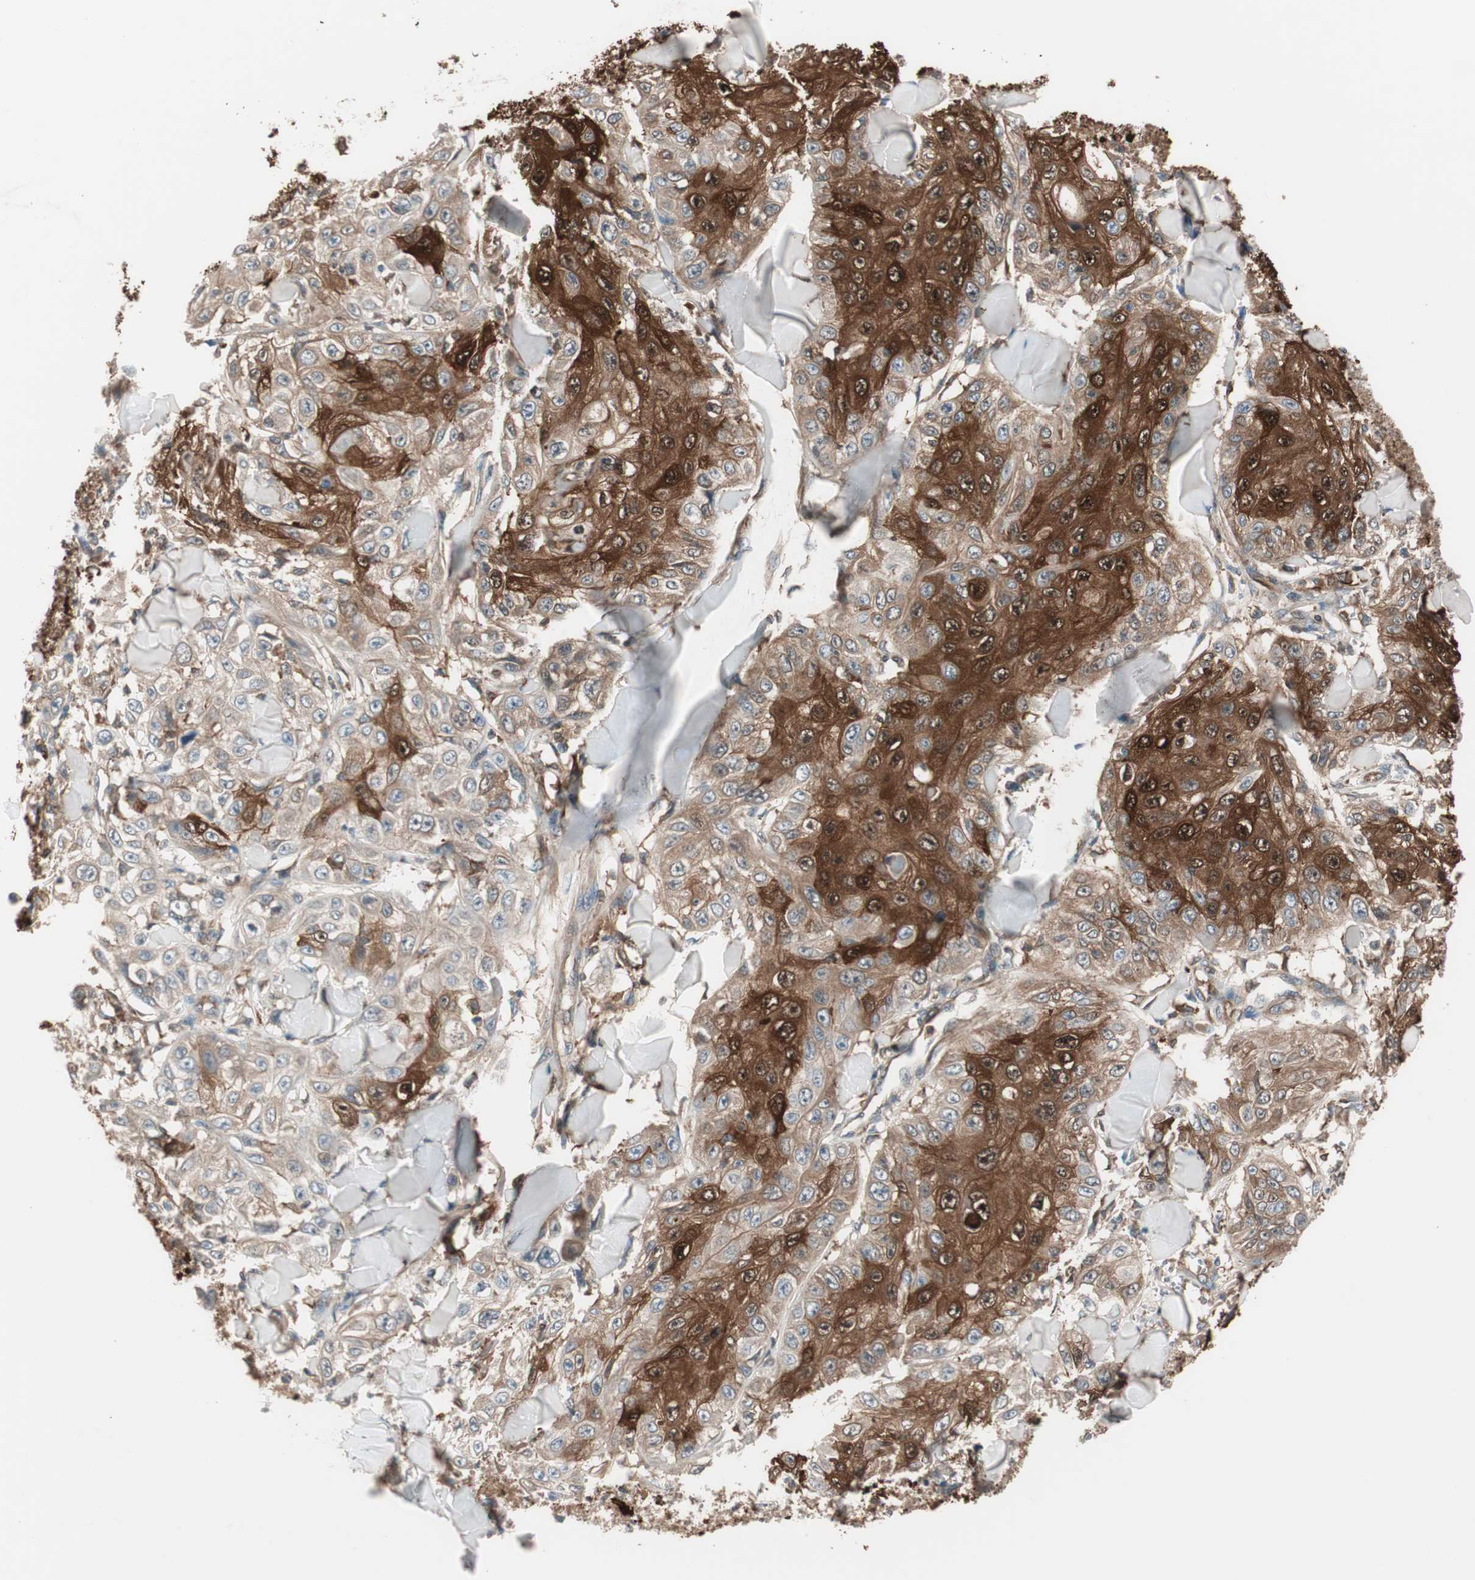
{"staining": {"intensity": "strong", "quantity": ">75%", "location": "cytoplasmic/membranous,nuclear"}, "tissue": "skin cancer", "cell_type": "Tumor cells", "image_type": "cancer", "snomed": [{"axis": "morphology", "description": "Squamous cell carcinoma, NOS"}, {"axis": "topography", "description": "Skin"}], "caption": "Immunohistochemical staining of skin cancer demonstrates high levels of strong cytoplasmic/membranous and nuclear expression in about >75% of tumor cells.", "gene": "STAB1", "patient": {"sex": "male", "age": 86}}